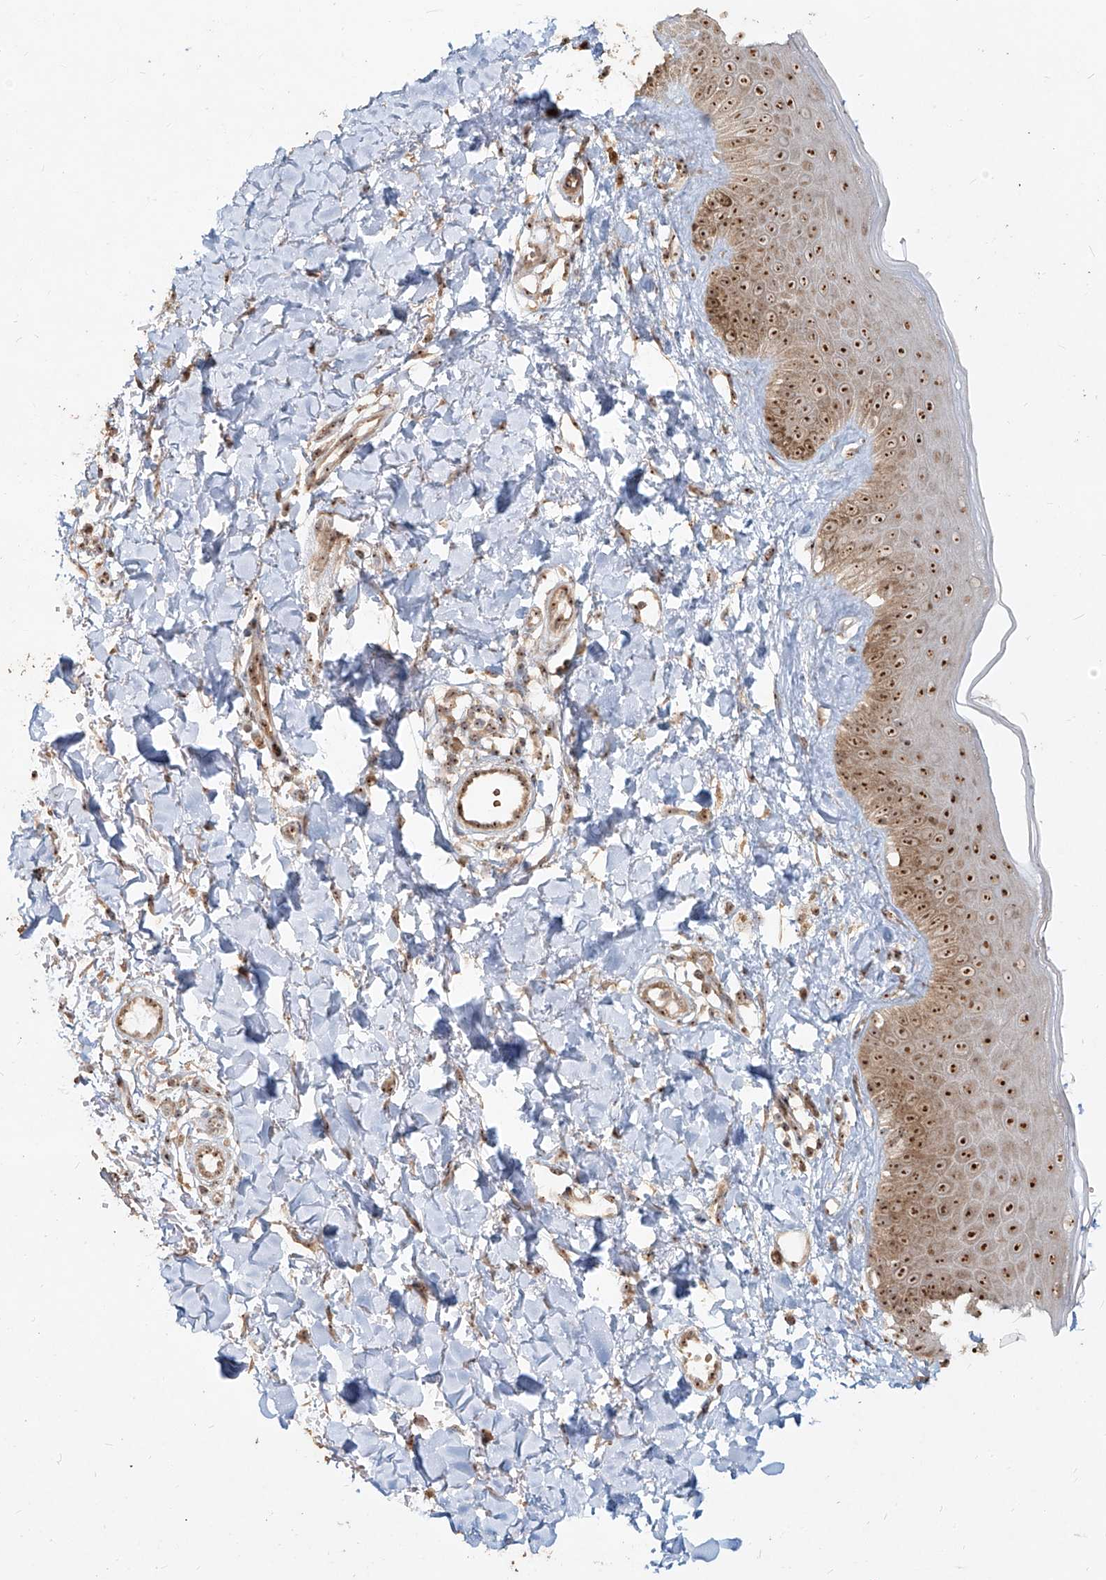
{"staining": {"intensity": "moderate", "quantity": ">75%", "location": "cytoplasmic/membranous,nuclear"}, "tissue": "skin", "cell_type": "Fibroblasts", "image_type": "normal", "snomed": [{"axis": "morphology", "description": "Normal tissue, NOS"}, {"axis": "topography", "description": "Skin"}], "caption": "A micrograph of skin stained for a protein exhibits moderate cytoplasmic/membranous,nuclear brown staining in fibroblasts.", "gene": "BYSL", "patient": {"sex": "male", "age": 52}}